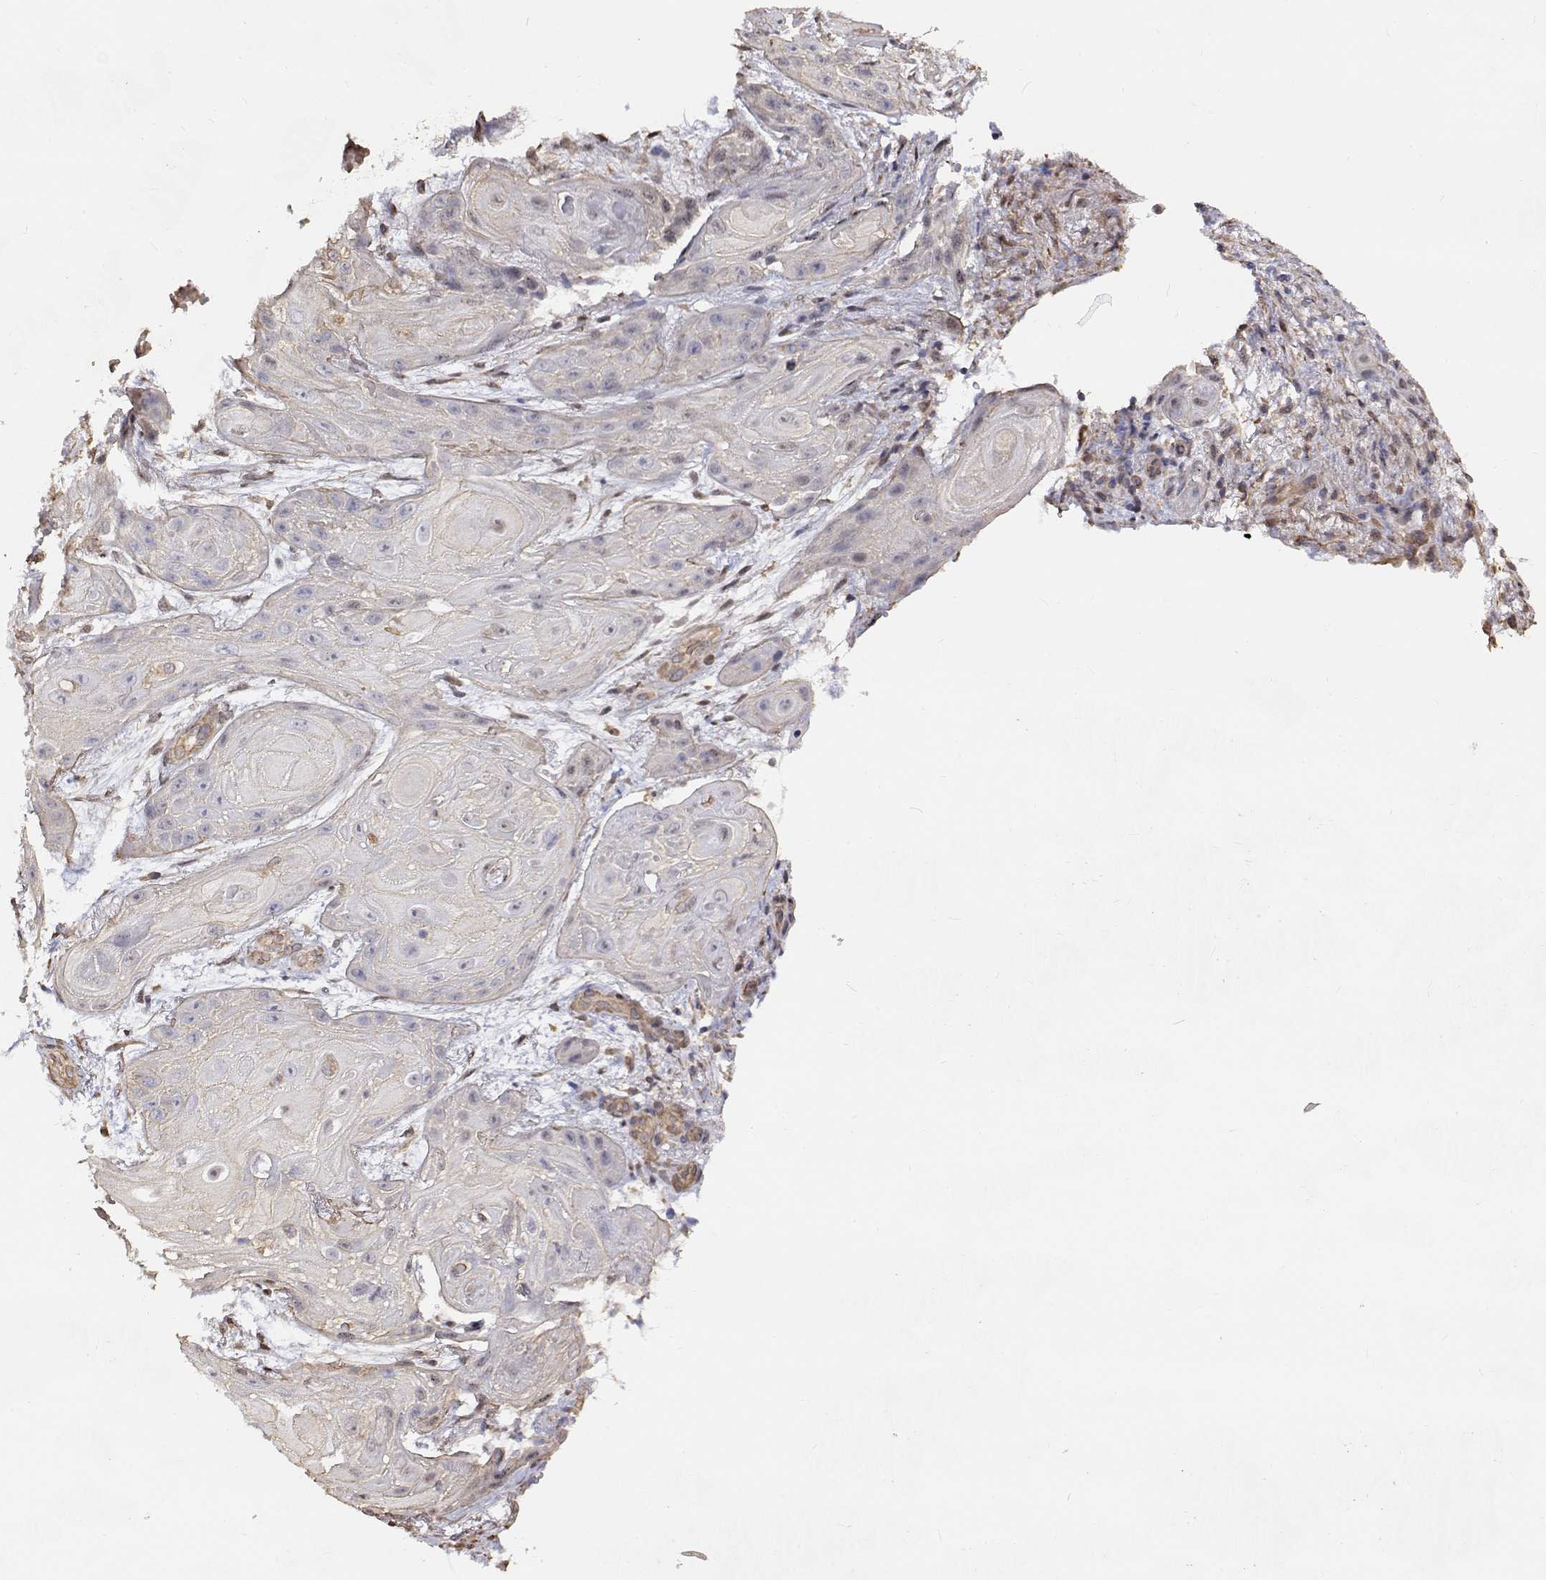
{"staining": {"intensity": "negative", "quantity": "none", "location": "none"}, "tissue": "skin cancer", "cell_type": "Tumor cells", "image_type": "cancer", "snomed": [{"axis": "morphology", "description": "Squamous cell carcinoma, NOS"}, {"axis": "topography", "description": "Skin"}], "caption": "This histopathology image is of squamous cell carcinoma (skin) stained with immunohistochemistry (IHC) to label a protein in brown with the nuclei are counter-stained blue. There is no expression in tumor cells.", "gene": "GSDMA", "patient": {"sex": "male", "age": 62}}